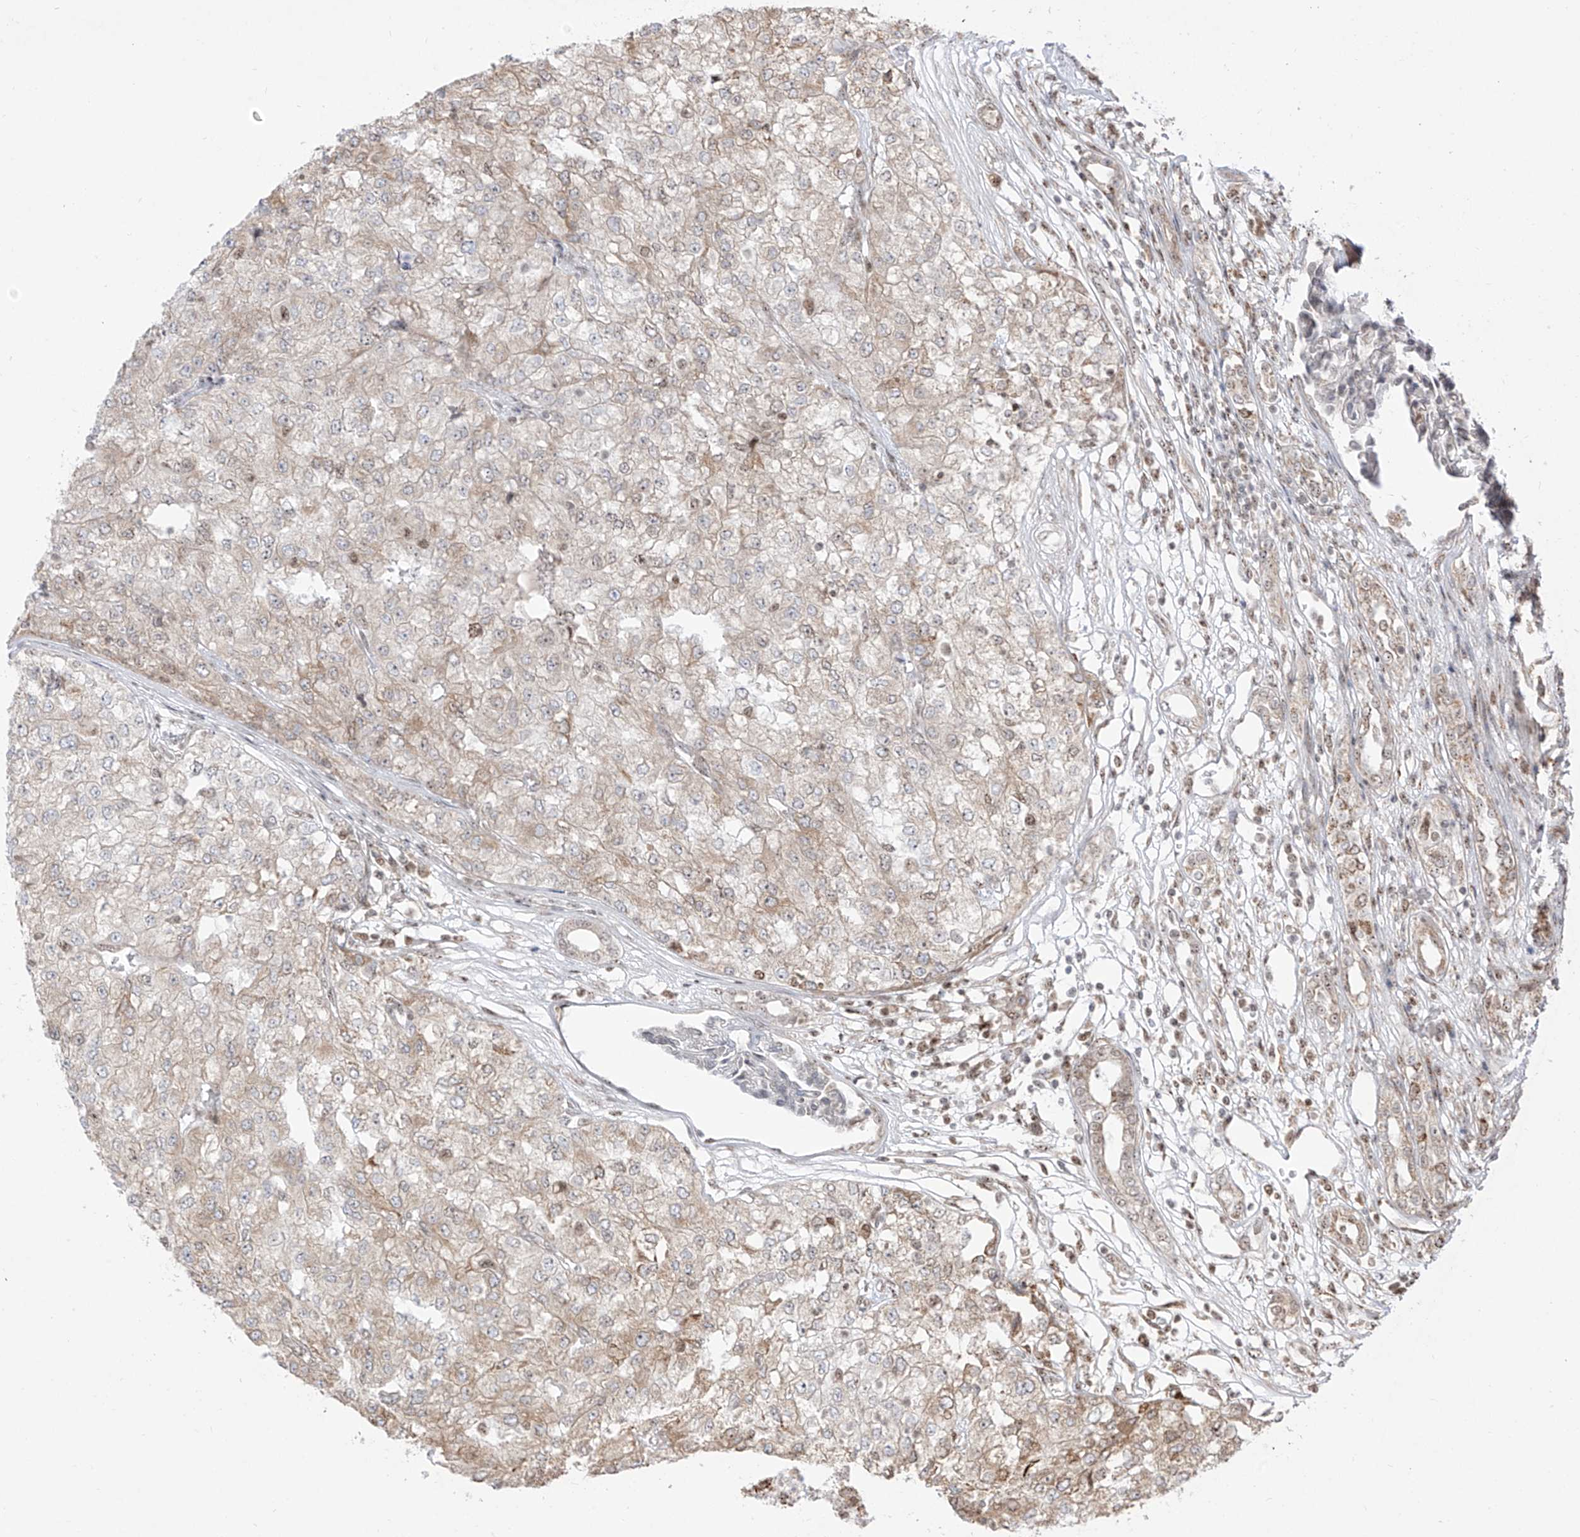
{"staining": {"intensity": "weak", "quantity": "25%-75%", "location": "cytoplasmic/membranous"}, "tissue": "renal cancer", "cell_type": "Tumor cells", "image_type": "cancer", "snomed": [{"axis": "morphology", "description": "Adenocarcinoma, NOS"}, {"axis": "topography", "description": "Kidney"}], "caption": "A brown stain labels weak cytoplasmic/membranous expression of a protein in renal adenocarcinoma tumor cells.", "gene": "ZBTB8A", "patient": {"sex": "female", "age": 54}}